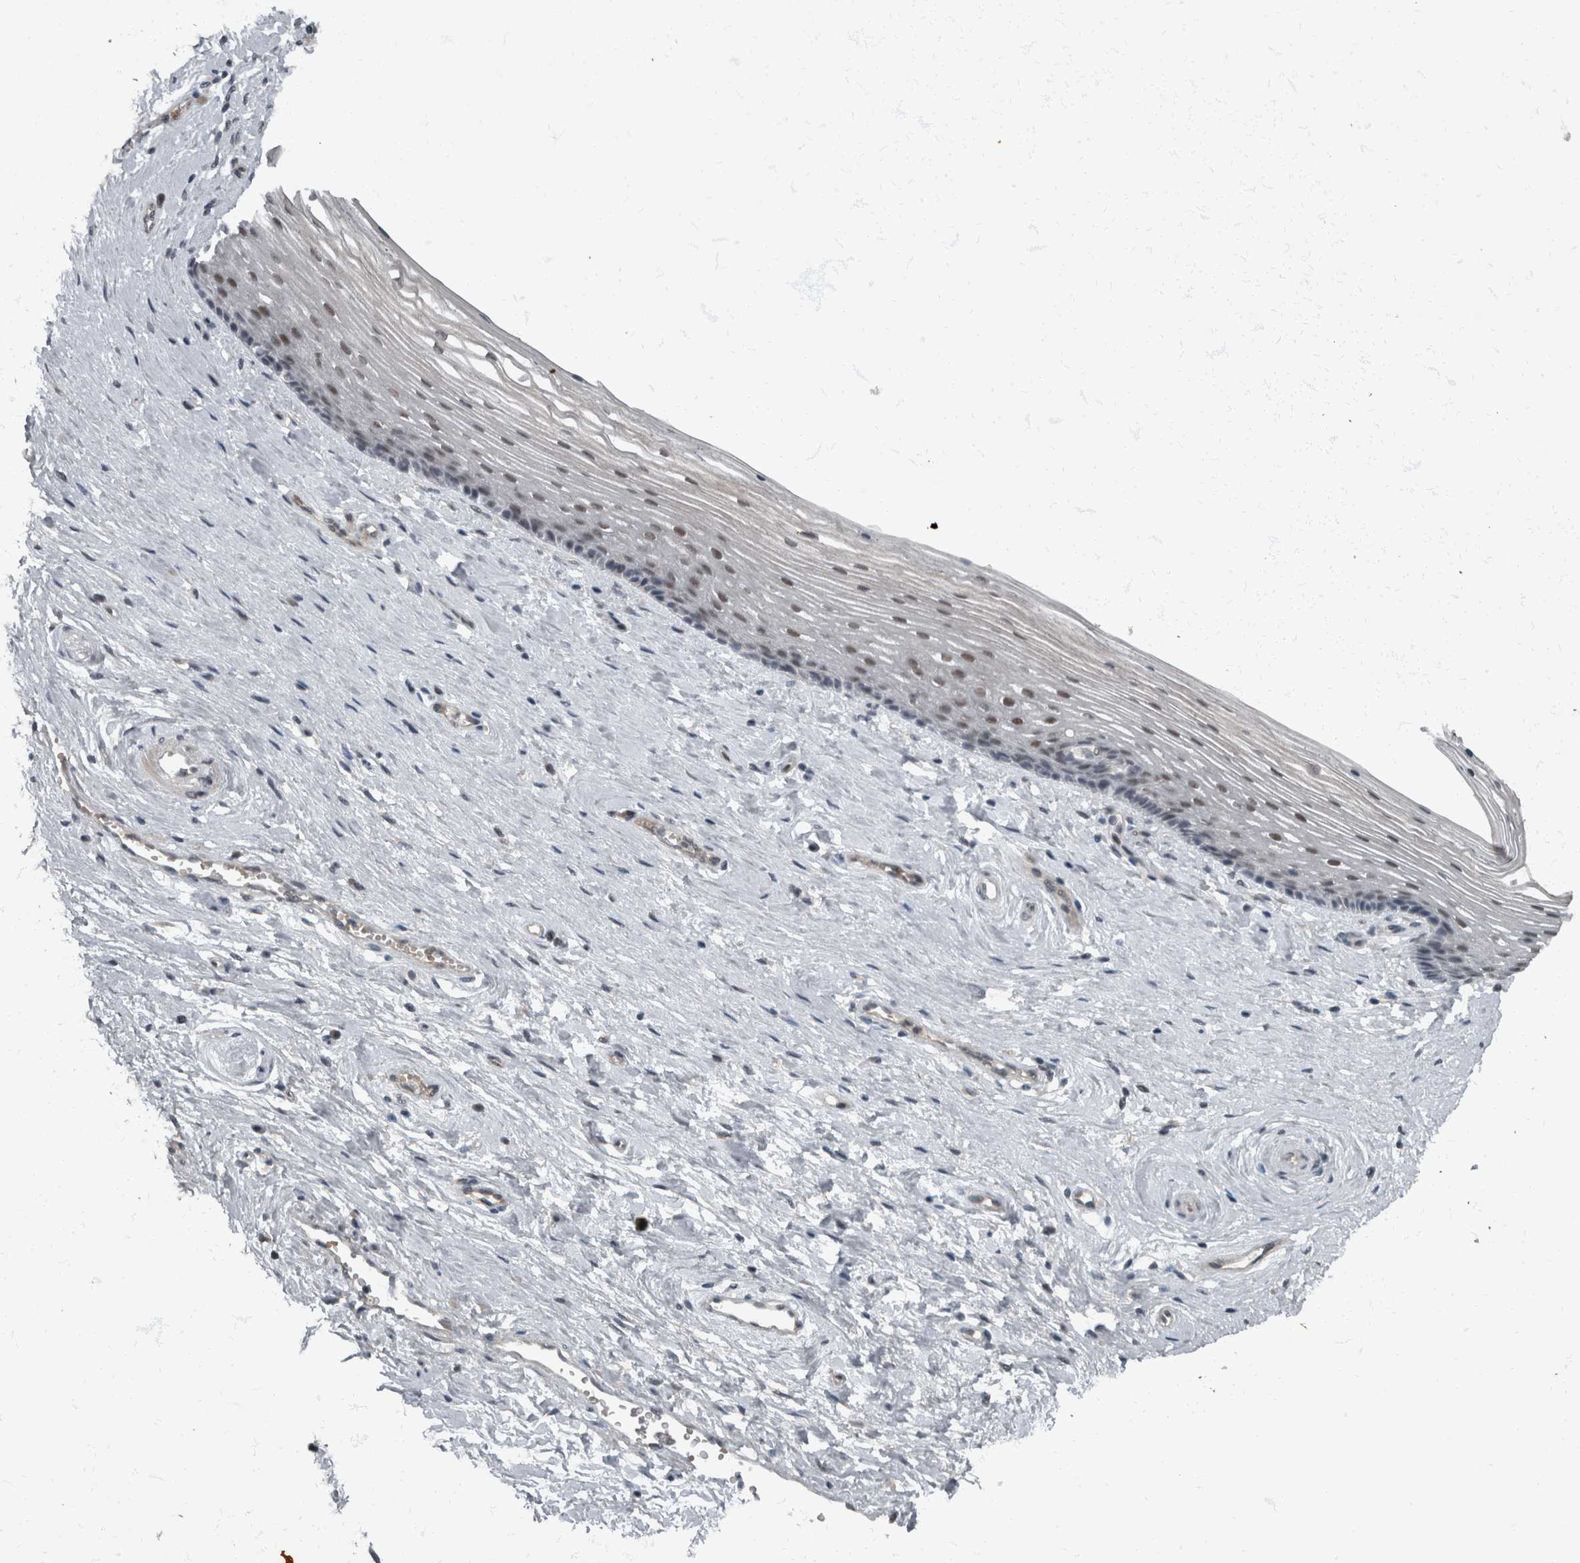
{"staining": {"intensity": "moderate", "quantity": ">75%", "location": "nuclear"}, "tissue": "vagina", "cell_type": "Squamous epithelial cells", "image_type": "normal", "snomed": [{"axis": "morphology", "description": "Normal tissue, NOS"}, {"axis": "topography", "description": "Vagina"}], "caption": "Immunohistochemistry (IHC) (DAB) staining of unremarkable vagina reveals moderate nuclear protein staining in about >75% of squamous epithelial cells.", "gene": "WDR33", "patient": {"sex": "female", "age": 46}}